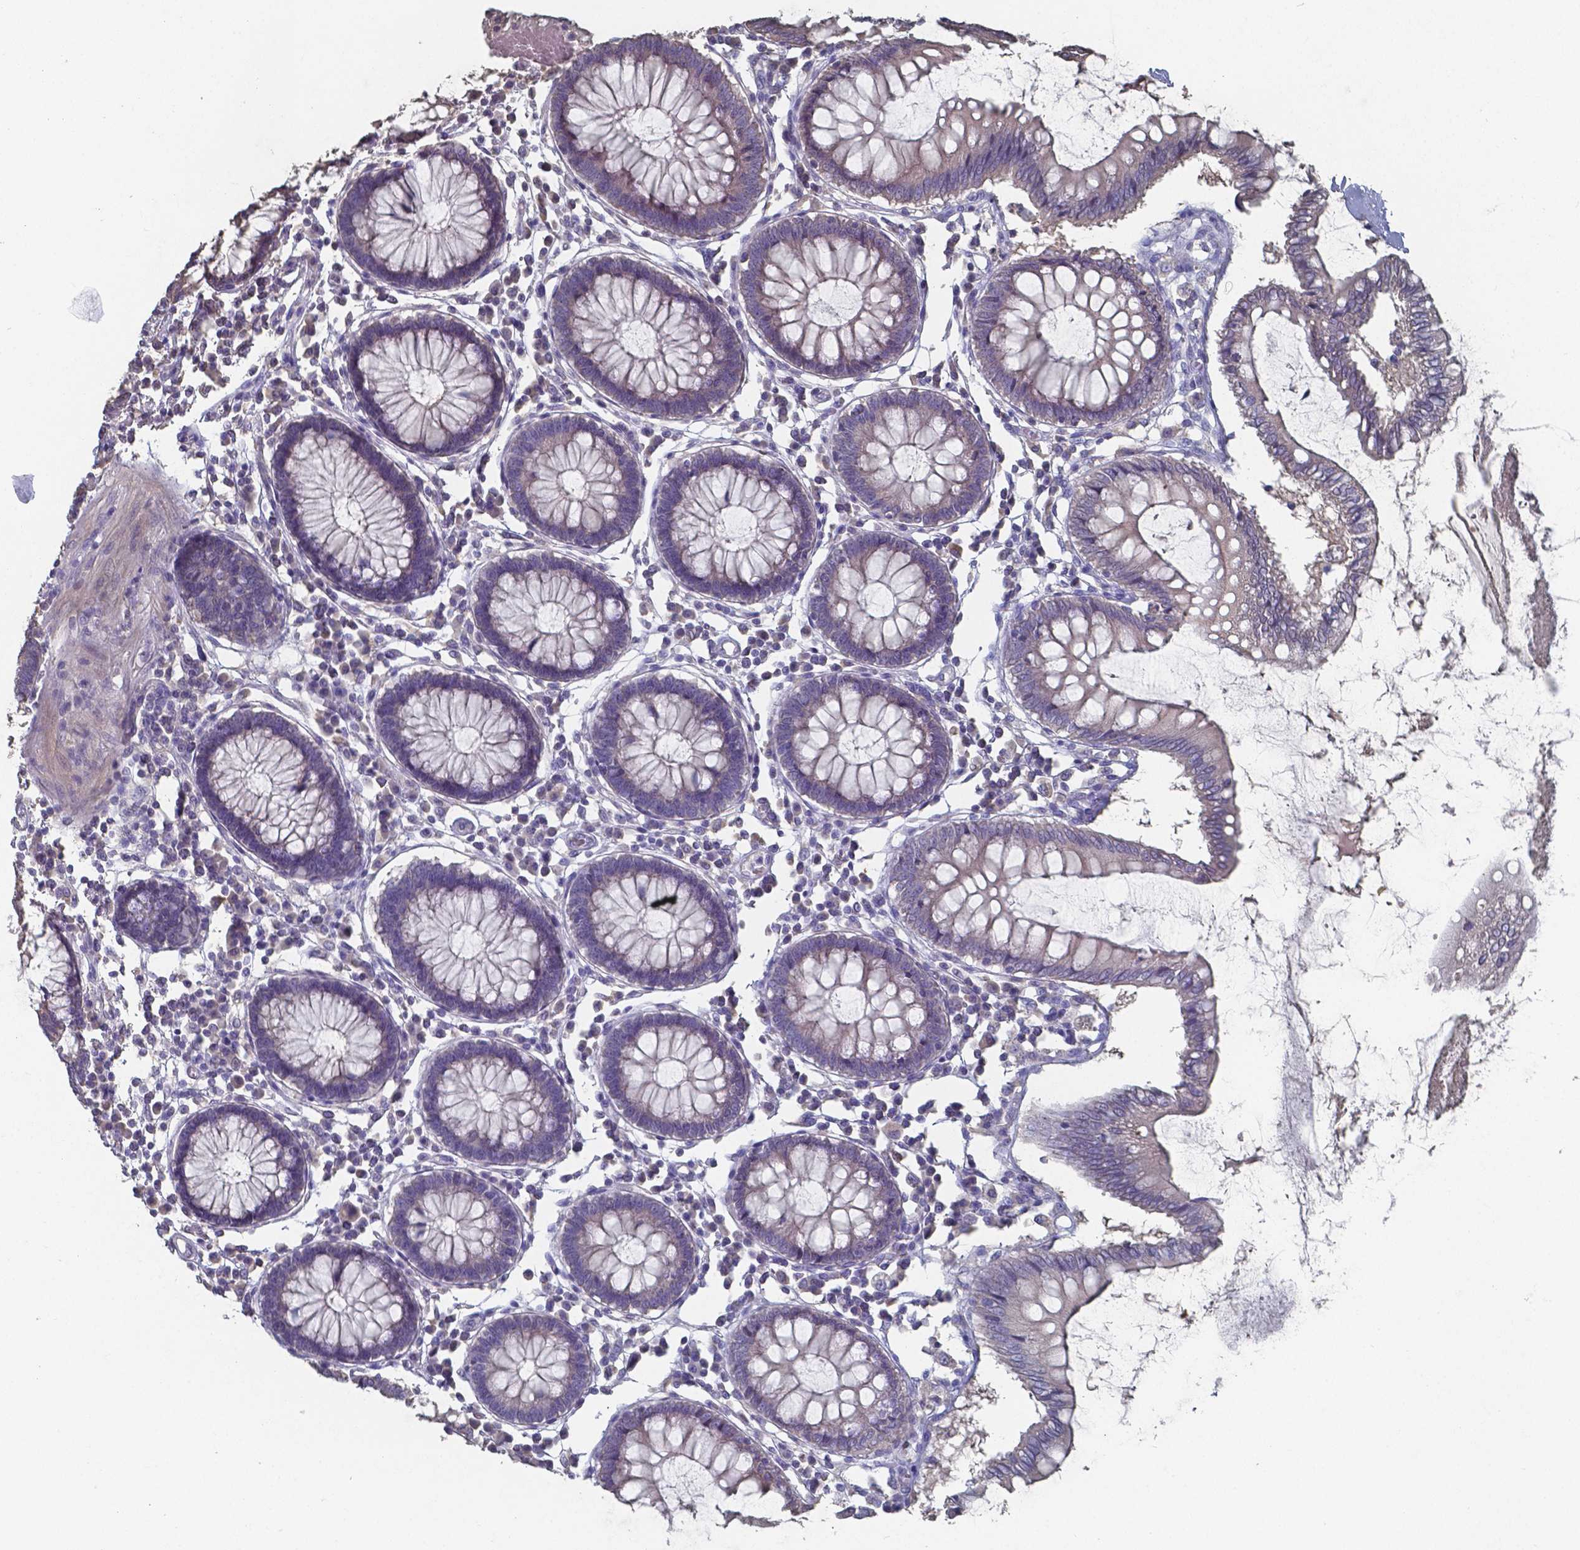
{"staining": {"intensity": "weak", "quantity": "<25%", "location": "cytoplasmic/membranous"}, "tissue": "colon", "cell_type": "Glandular cells", "image_type": "normal", "snomed": [{"axis": "morphology", "description": "Normal tissue, NOS"}, {"axis": "morphology", "description": "Adenocarcinoma, NOS"}, {"axis": "topography", "description": "Colon"}], "caption": "High magnification brightfield microscopy of benign colon stained with DAB (3,3'-diaminobenzidine) (brown) and counterstained with hematoxylin (blue): glandular cells show no significant staining.", "gene": "FOXJ1", "patient": {"sex": "male", "age": 83}}